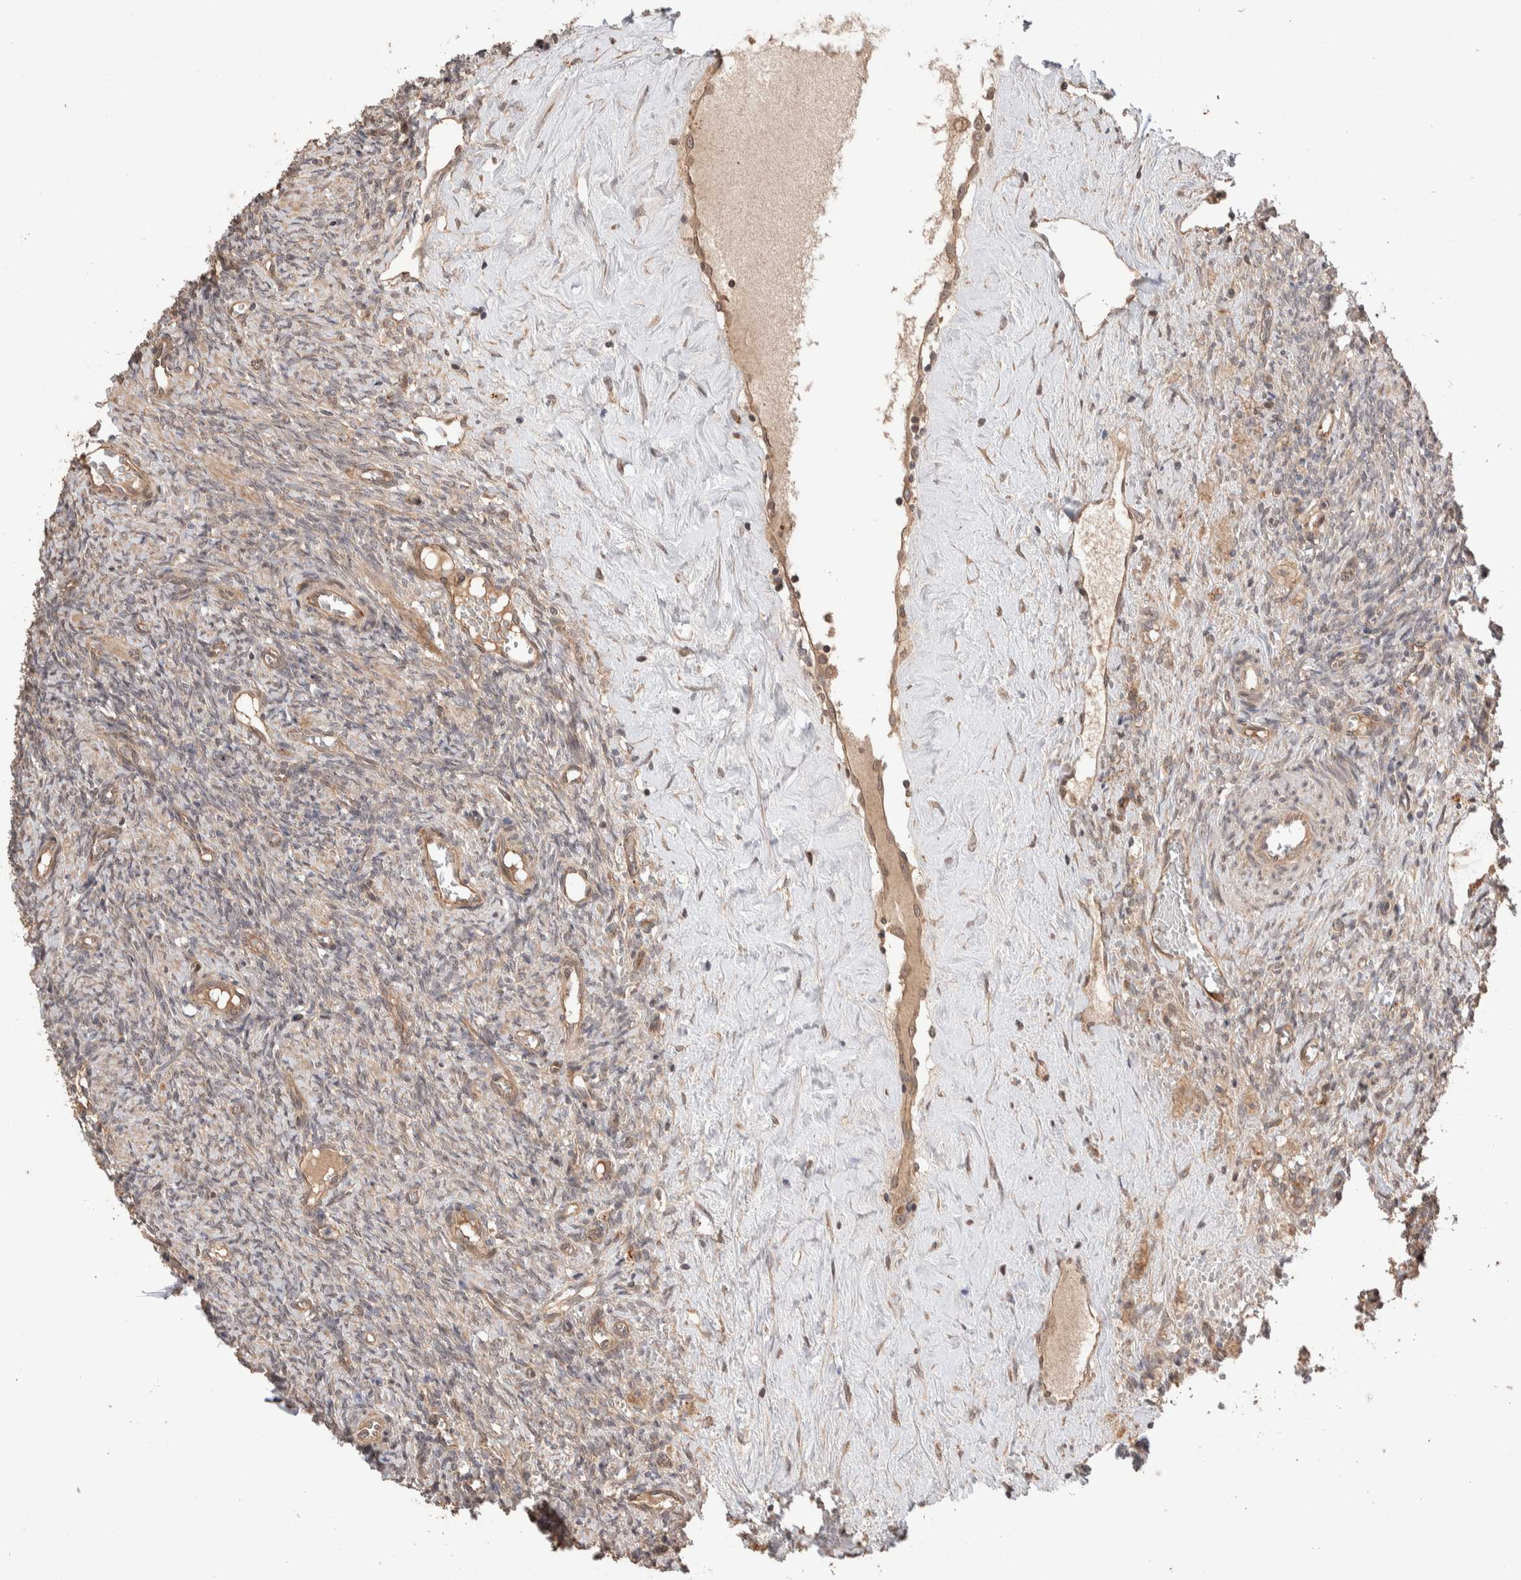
{"staining": {"intensity": "moderate", "quantity": "25%-75%", "location": "cytoplasmic/membranous"}, "tissue": "ovary", "cell_type": "Ovarian stroma cells", "image_type": "normal", "snomed": [{"axis": "morphology", "description": "Normal tissue, NOS"}, {"axis": "topography", "description": "Ovary"}], "caption": "Benign ovary was stained to show a protein in brown. There is medium levels of moderate cytoplasmic/membranous expression in approximately 25%-75% of ovarian stroma cells.", "gene": "PRDM15", "patient": {"sex": "female", "age": 41}}